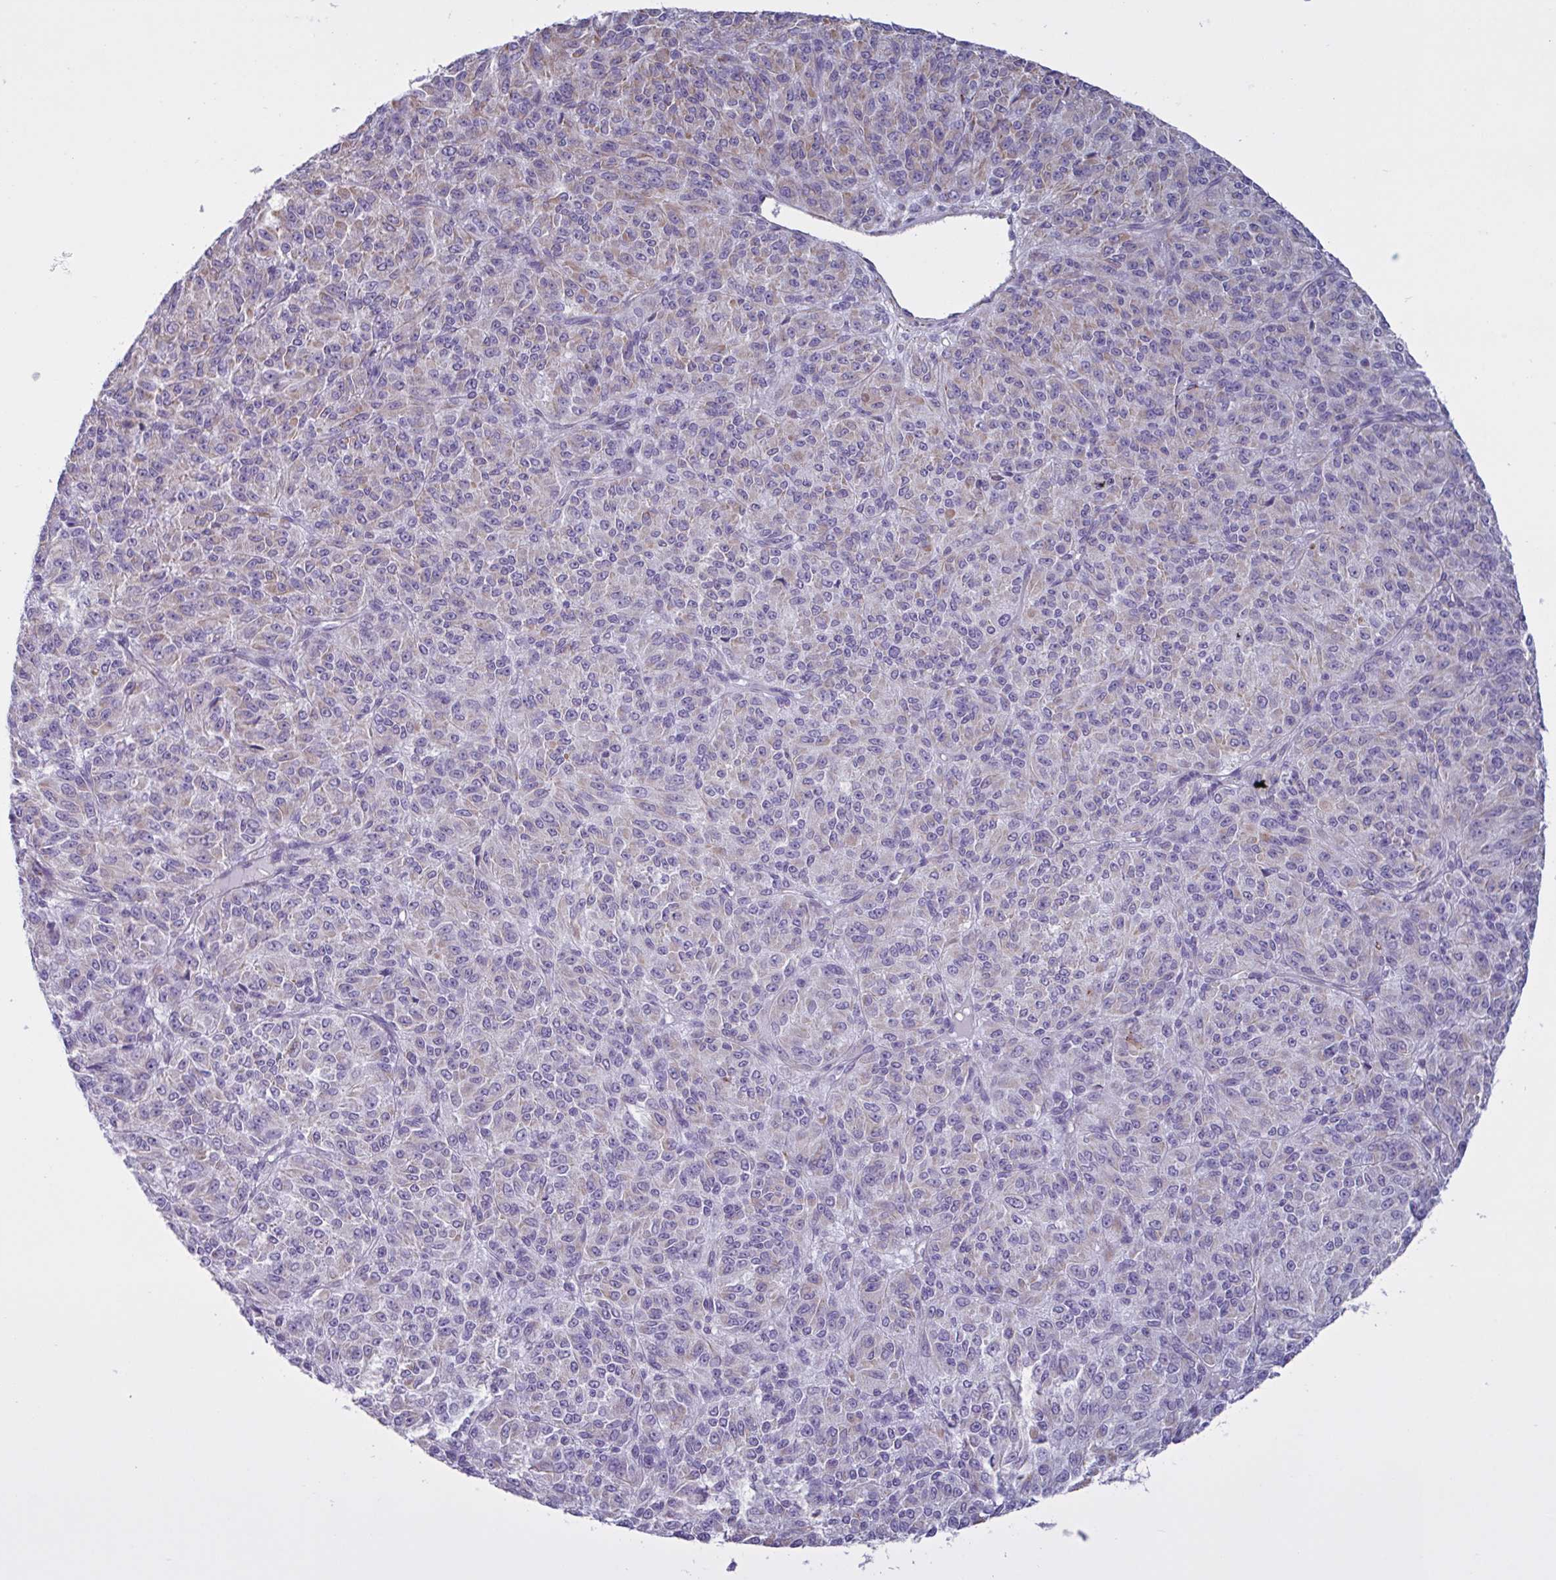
{"staining": {"intensity": "moderate", "quantity": "25%-75%", "location": "cytoplasmic/membranous"}, "tissue": "melanoma", "cell_type": "Tumor cells", "image_type": "cancer", "snomed": [{"axis": "morphology", "description": "Malignant melanoma, Metastatic site"}, {"axis": "topography", "description": "Brain"}], "caption": "Immunohistochemical staining of melanoma shows medium levels of moderate cytoplasmic/membranous positivity in approximately 25%-75% of tumor cells.", "gene": "TMEM86B", "patient": {"sex": "female", "age": 56}}